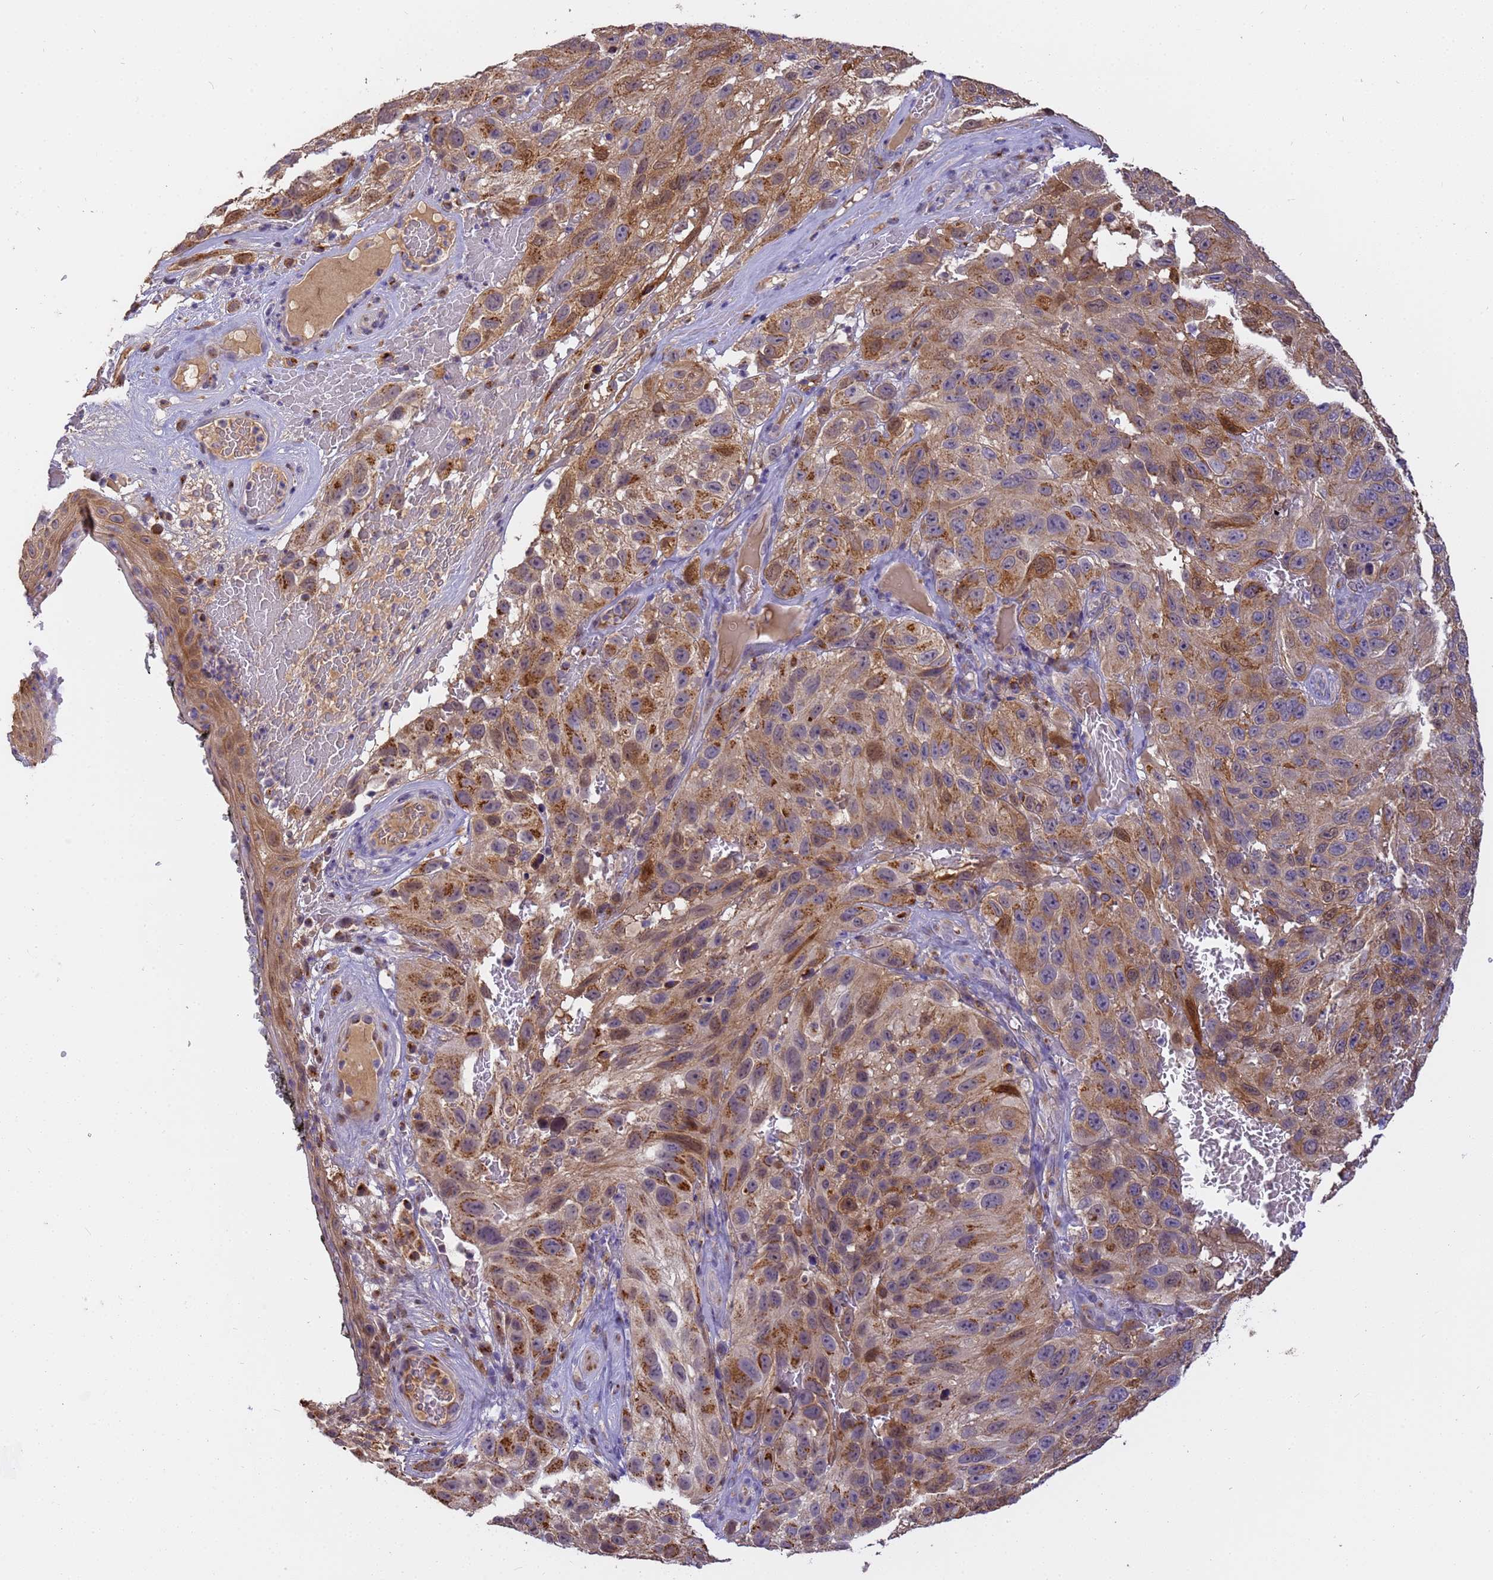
{"staining": {"intensity": "moderate", "quantity": ">75%", "location": "cytoplasmic/membranous"}, "tissue": "melanoma", "cell_type": "Tumor cells", "image_type": "cancer", "snomed": [{"axis": "morphology", "description": "Malignant melanoma, NOS"}, {"axis": "topography", "description": "Skin"}], "caption": "IHC histopathology image of human melanoma stained for a protein (brown), which reveals medium levels of moderate cytoplasmic/membranous positivity in about >75% of tumor cells.", "gene": "M6PR", "patient": {"sex": "female", "age": 96}}